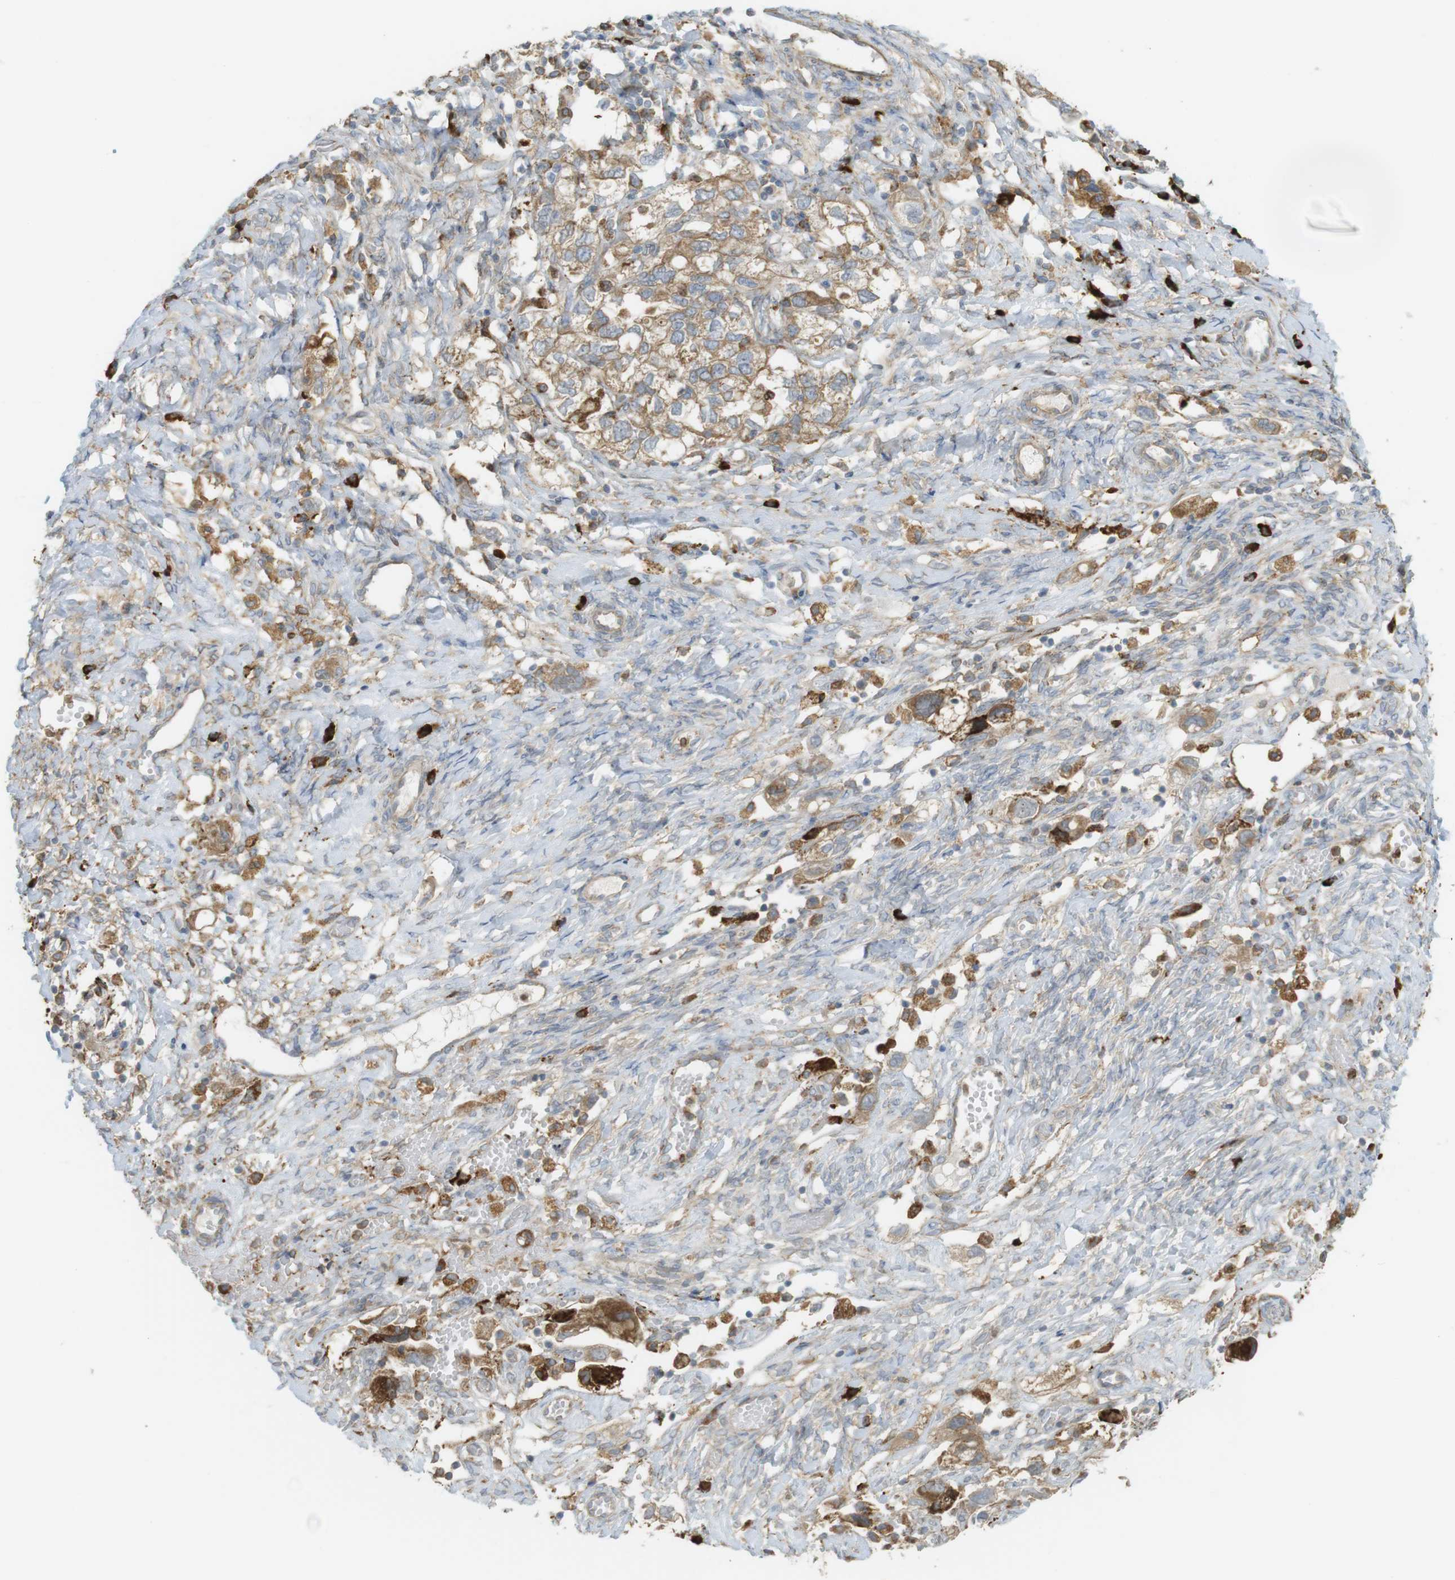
{"staining": {"intensity": "moderate", "quantity": ">75%", "location": "cytoplasmic/membranous"}, "tissue": "ovarian cancer", "cell_type": "Tumor cells", "image_type": "cancer", "snomed": [{"axis": "morphology", "description": "Carcinoma, NOS"}, {"axis": "morphology", "description": "Cystadenocarcinoma, serous, NOS"}, {"axis": "topography", "description": "Ovary"}], "caption": "Tumor cells reveal moderate cytoplasmic/membranous staining in about >75% of cells in ovarian serous cystadenocarcinoma.", "gene": "MBOAT2", "patient": {"sex": "female", "age": 69}}